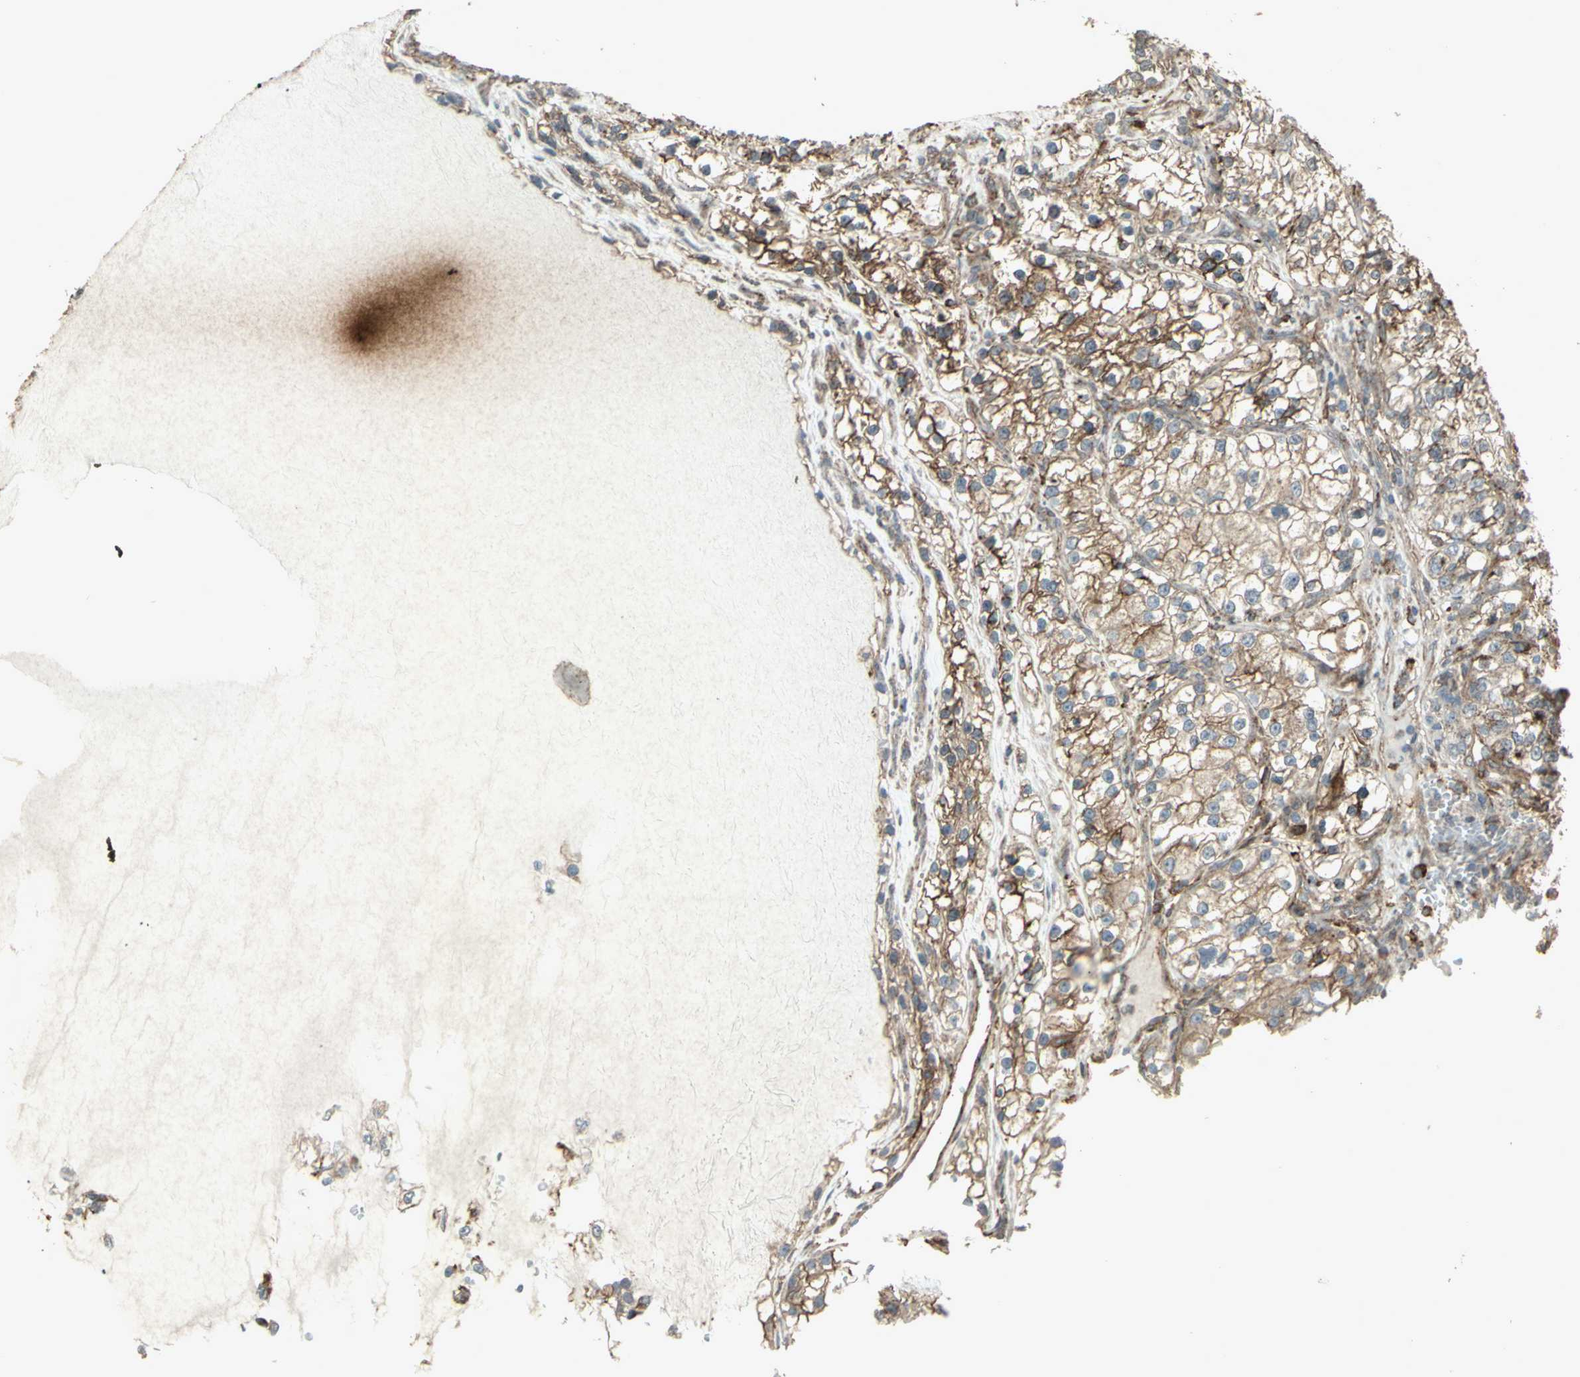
{"staining": {"intensity": "moderate", "quantity": ">75%", "location": "cytoplasmic/membranous"}, "tissue": "renal cancer", "cell_type": "Tumor cells", "image_type": "cancer", "snomed": [{"axis": "morphology", "description": "Adenocarcinoma, NOS"}, {"axis": "topography", "description": "Kidney"}], "caption": "DAB immunohistochemical staining of renal cancer (adenocarcinoma) displays moderate cytoplasmic/membranous protein positivity in about >75% of tumor cells. (brown staining indicates protein expression, while blue staining denotes nuclei).", "gene": "SMO", "patient": {"sex": "female", "age": 57}}